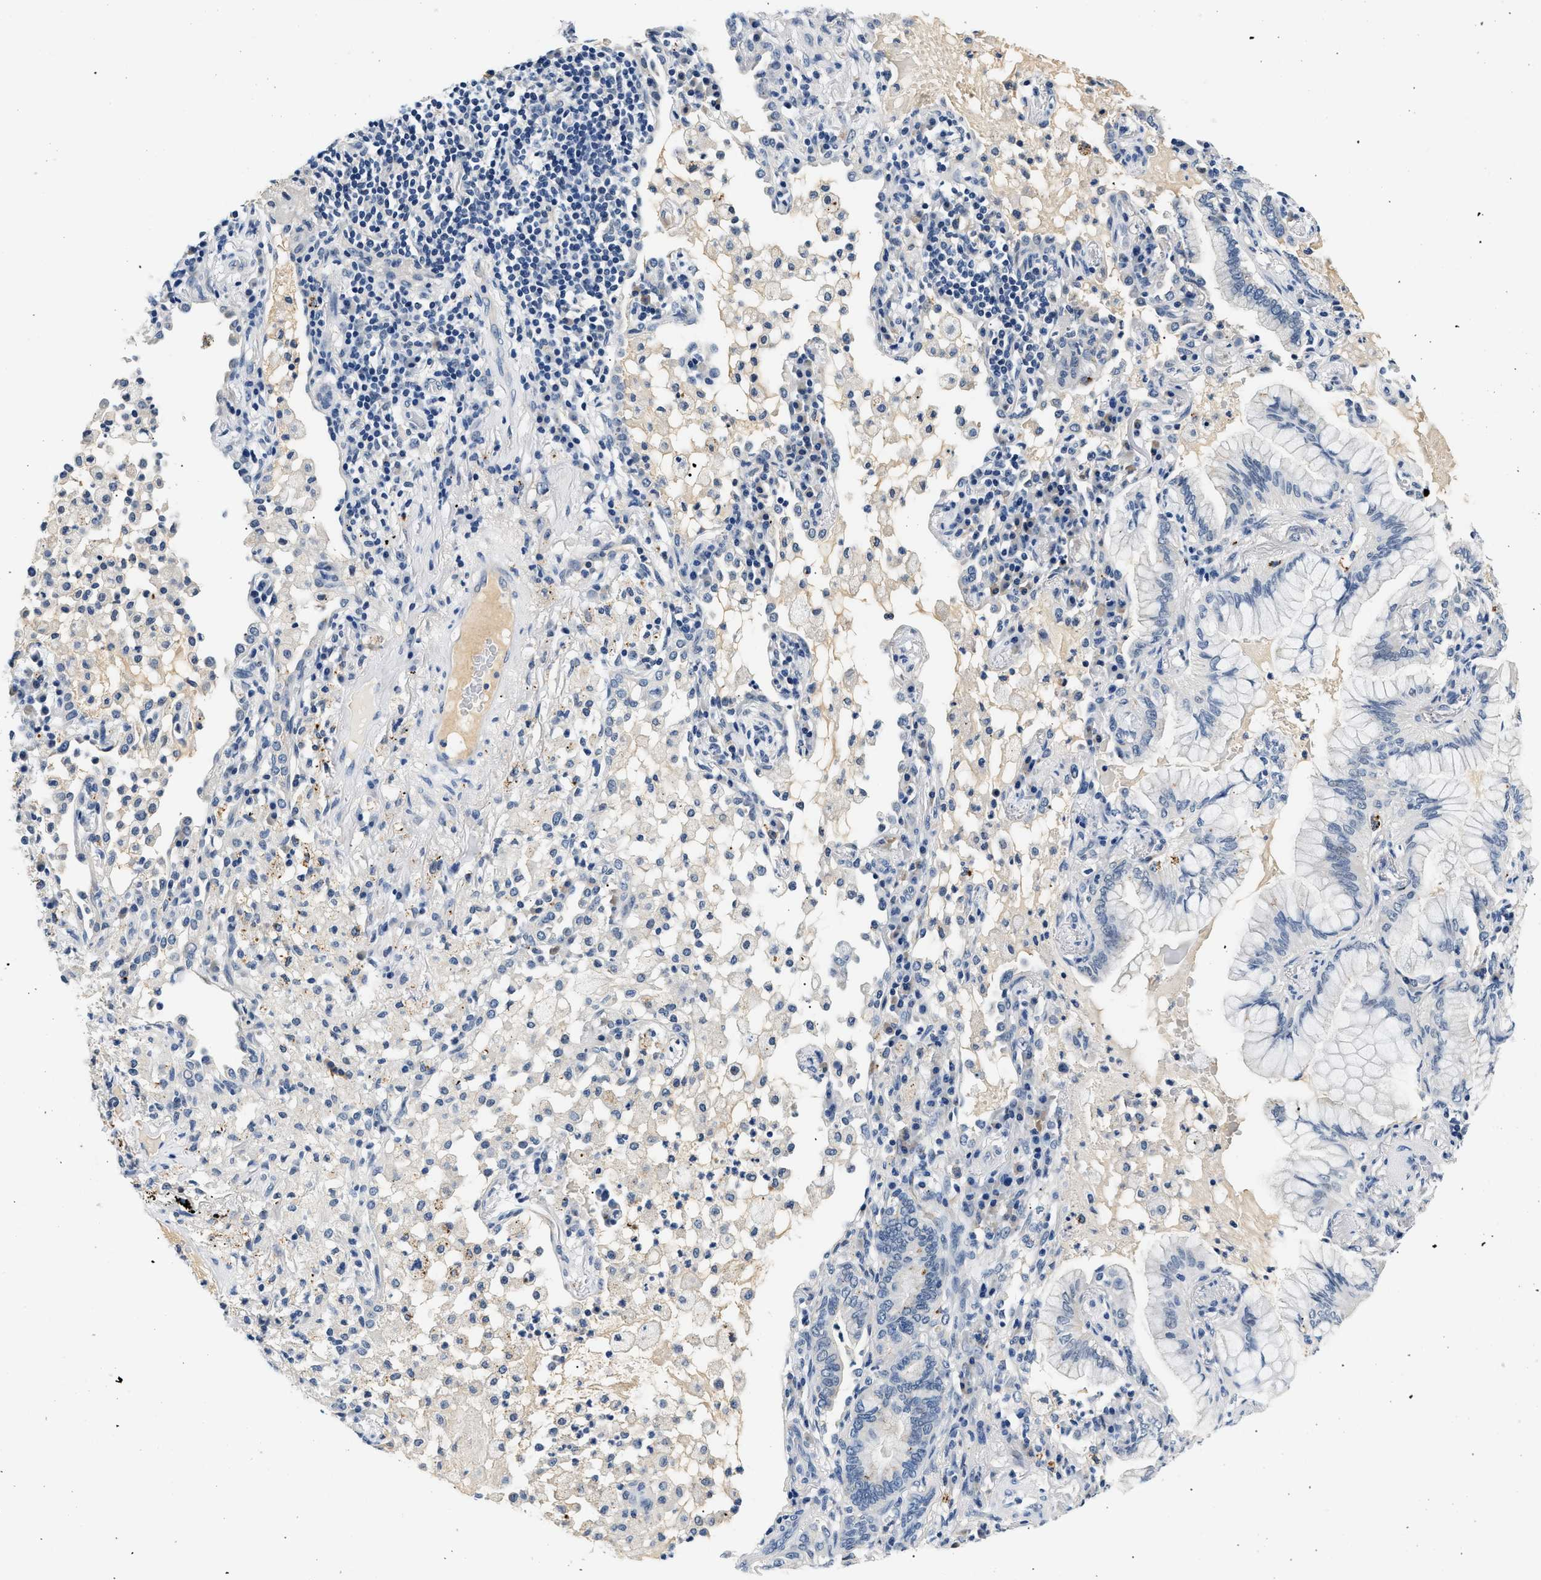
{"staining": {"intensity": "negative", "quantity": "none", "location": "none"}, "tissue": "lung cancer", "cell_type": "Tumor cells", "image_type": "cancer", "snomed": [{"axis": "morphology", "description": "Adenocarcinoma, NOS"}, {"axis": "topography", "description": "Lung"}], "caption": "The photomicrograph demonstrates no significant expression in tumor cells of lung adenocarcinoma.", "gene": "MED22", "patient": {"sex": "female", "age": 70}}